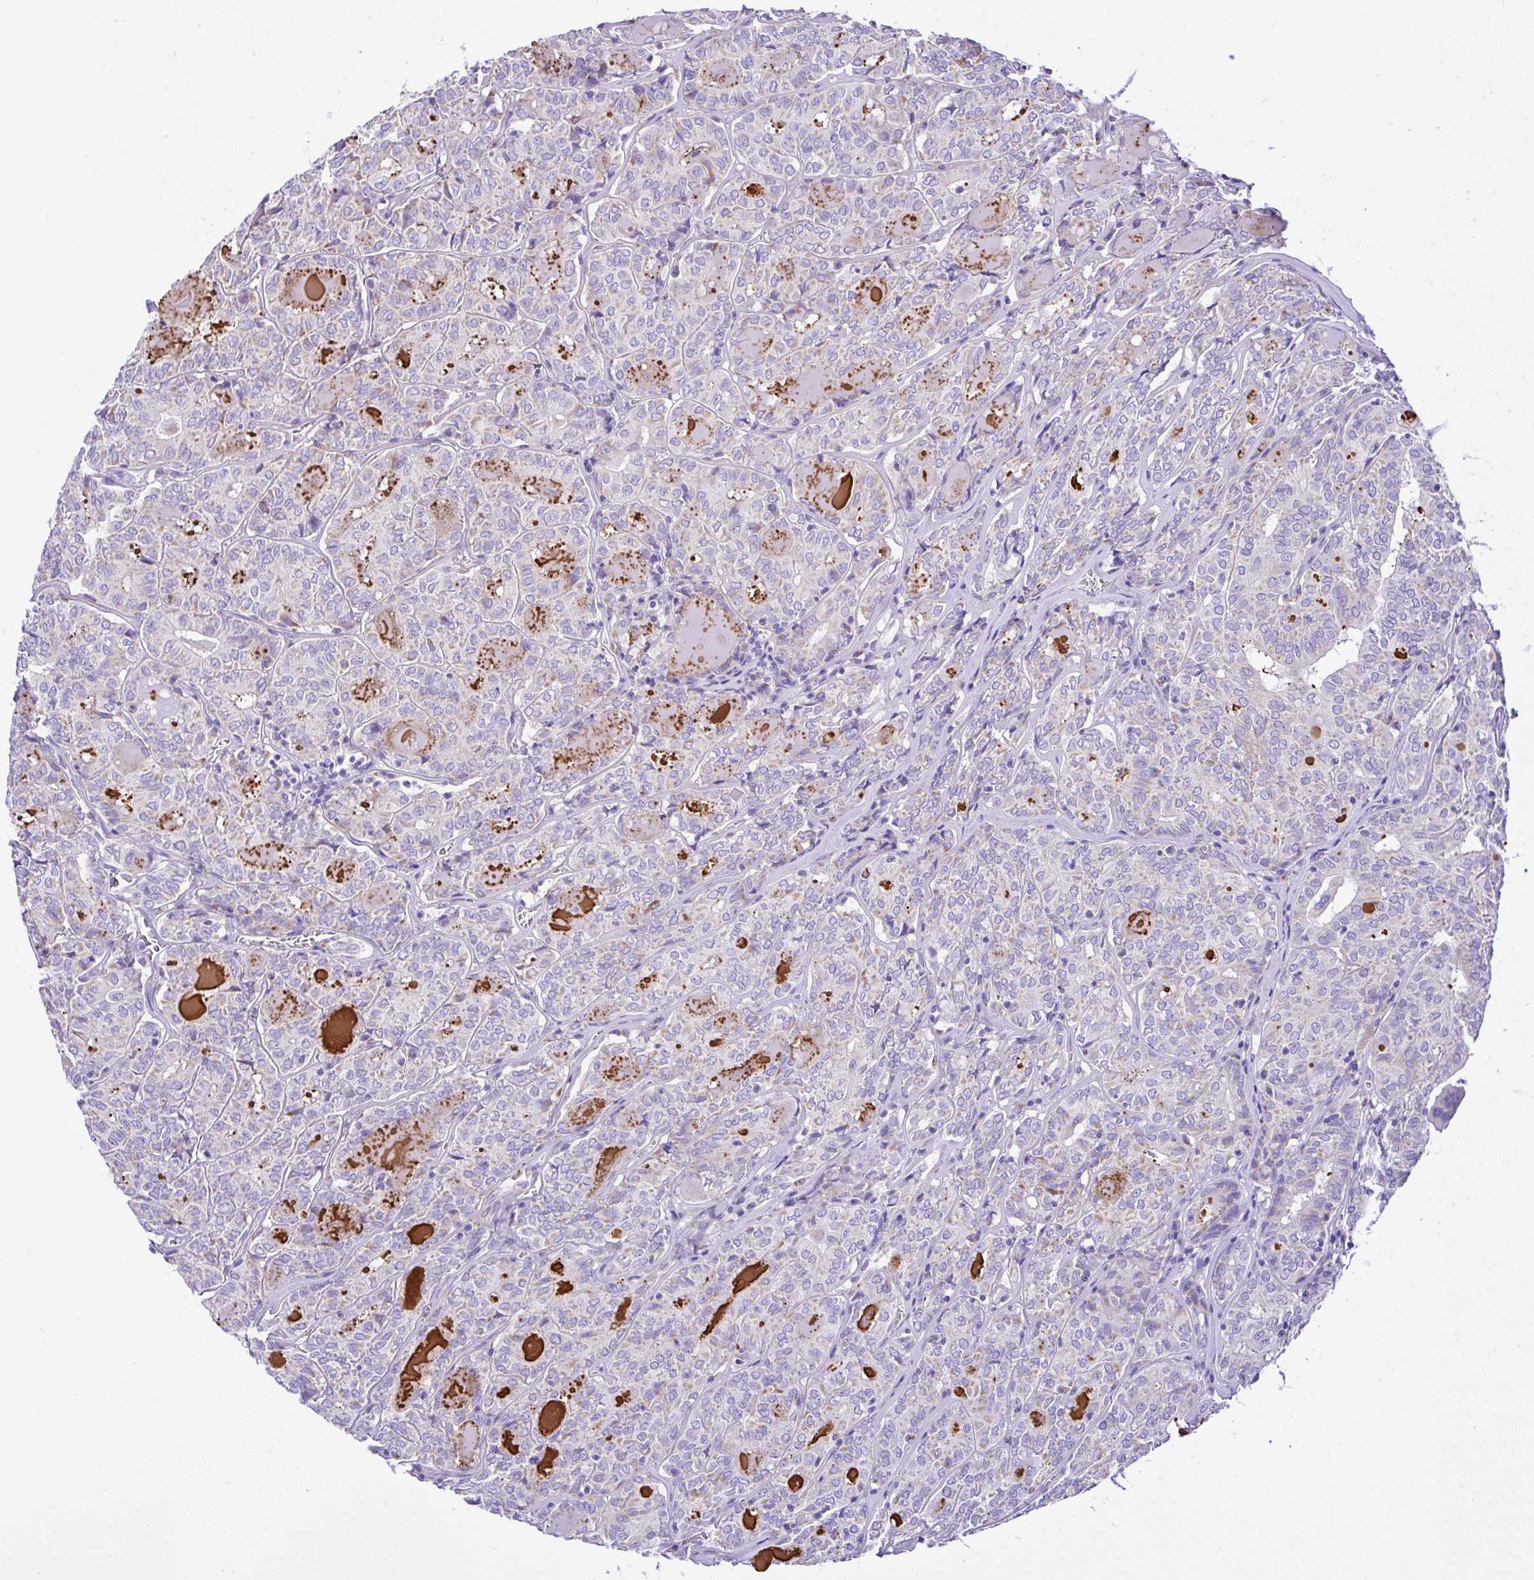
{"staining": {"intensity": "negative", "quantity": "none", "location": "none"}, "tissue": "thyroid cancer", "cell_type": "Tumor cells", "image_type": "cancer", "snomed": [{"axis": "morphology", "description": "Papillary adenocarcinoma, NOS"}, {"axis": "topography", "description": "Thyroid gland"}], "caption": "IHC photomicrograph of human thyroid cancer stained for a protein (brown), which shows no positivity in tumor cells.", "gene": "SLC13A1", "patient": {"sex": "female", "age": 72}}